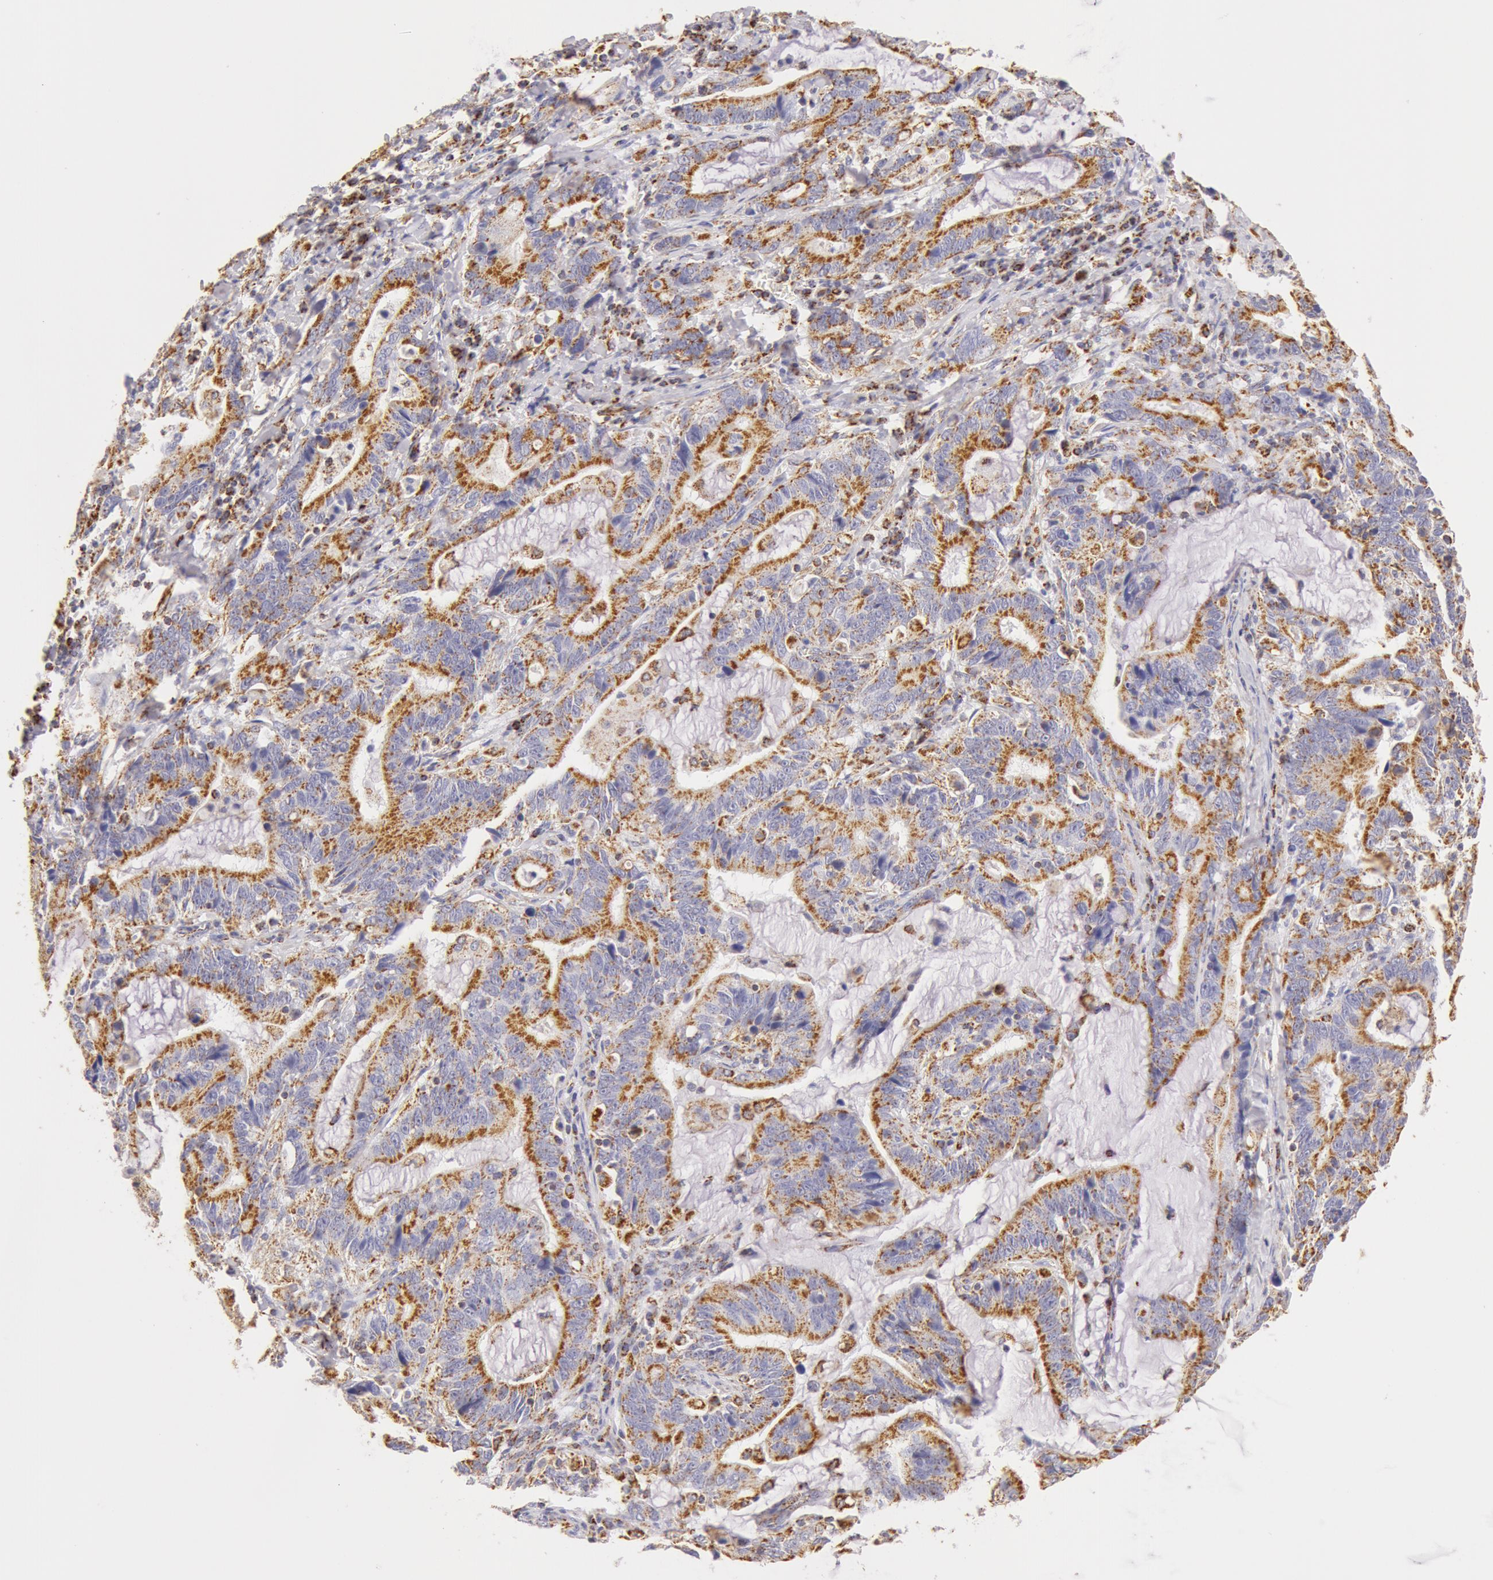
{"staining": {"intensity": "moderate", "quantity": ">75%", "location": "cytoplasmic/membranous"}, "tissue": "stomach cancer", "cell_type": "Tumor cells", "image_type": "cancer", "snomed": [{"axis": "morphology", "description": "Adenocarcinoma, NOS"}, {"axis": "topography", "description": "Stomach, upper"}], "caption": "Immunohistochemistry (IHC) of human stomach cancer demonstrates medium levels of moderate cytoplasmic/membranous expression in approximately >75% of tumor cells.", "gene": "ATP5F1B", "patient": {"sex": "male", "age": 63}}